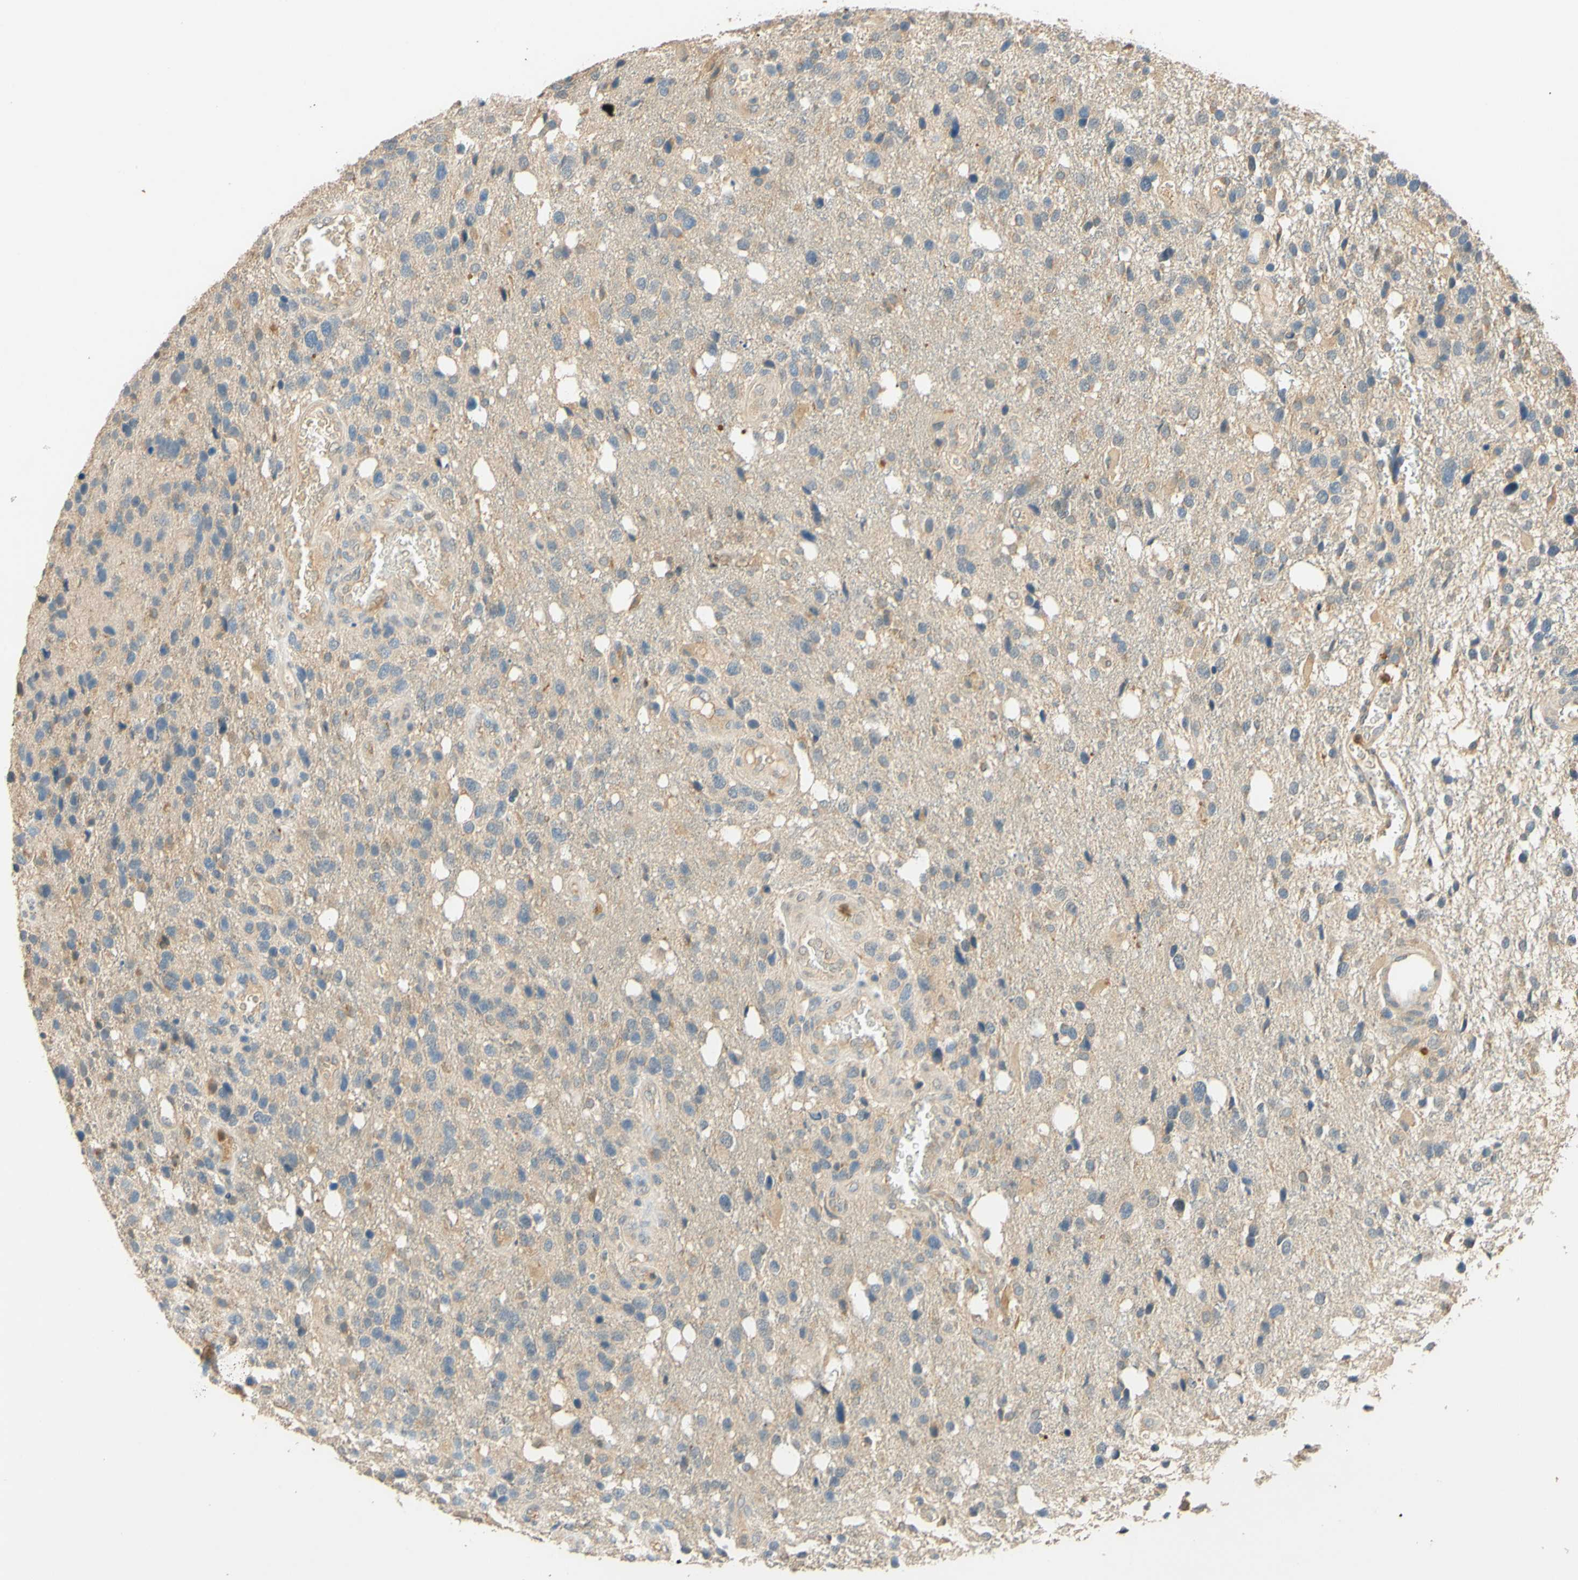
{"staining": {"intensity": "weak", "quantity": "<25%", "location": "cytoplasmic/membranous"}, "tissue": "glioma", "cell_type": "Tumor cells", "image_type": "cancer", "snomed": [{"axis": "morphology", "description": "Glioma, malignant, High grade"}, {"axis": "topography", "description": "Brain"}], "caption": "Glioma was stained to show a protein in brown. There is no significant staining in tumor cells.", "gene": "ENTREP2", "patient": {"sex": "female", "age": 58}}